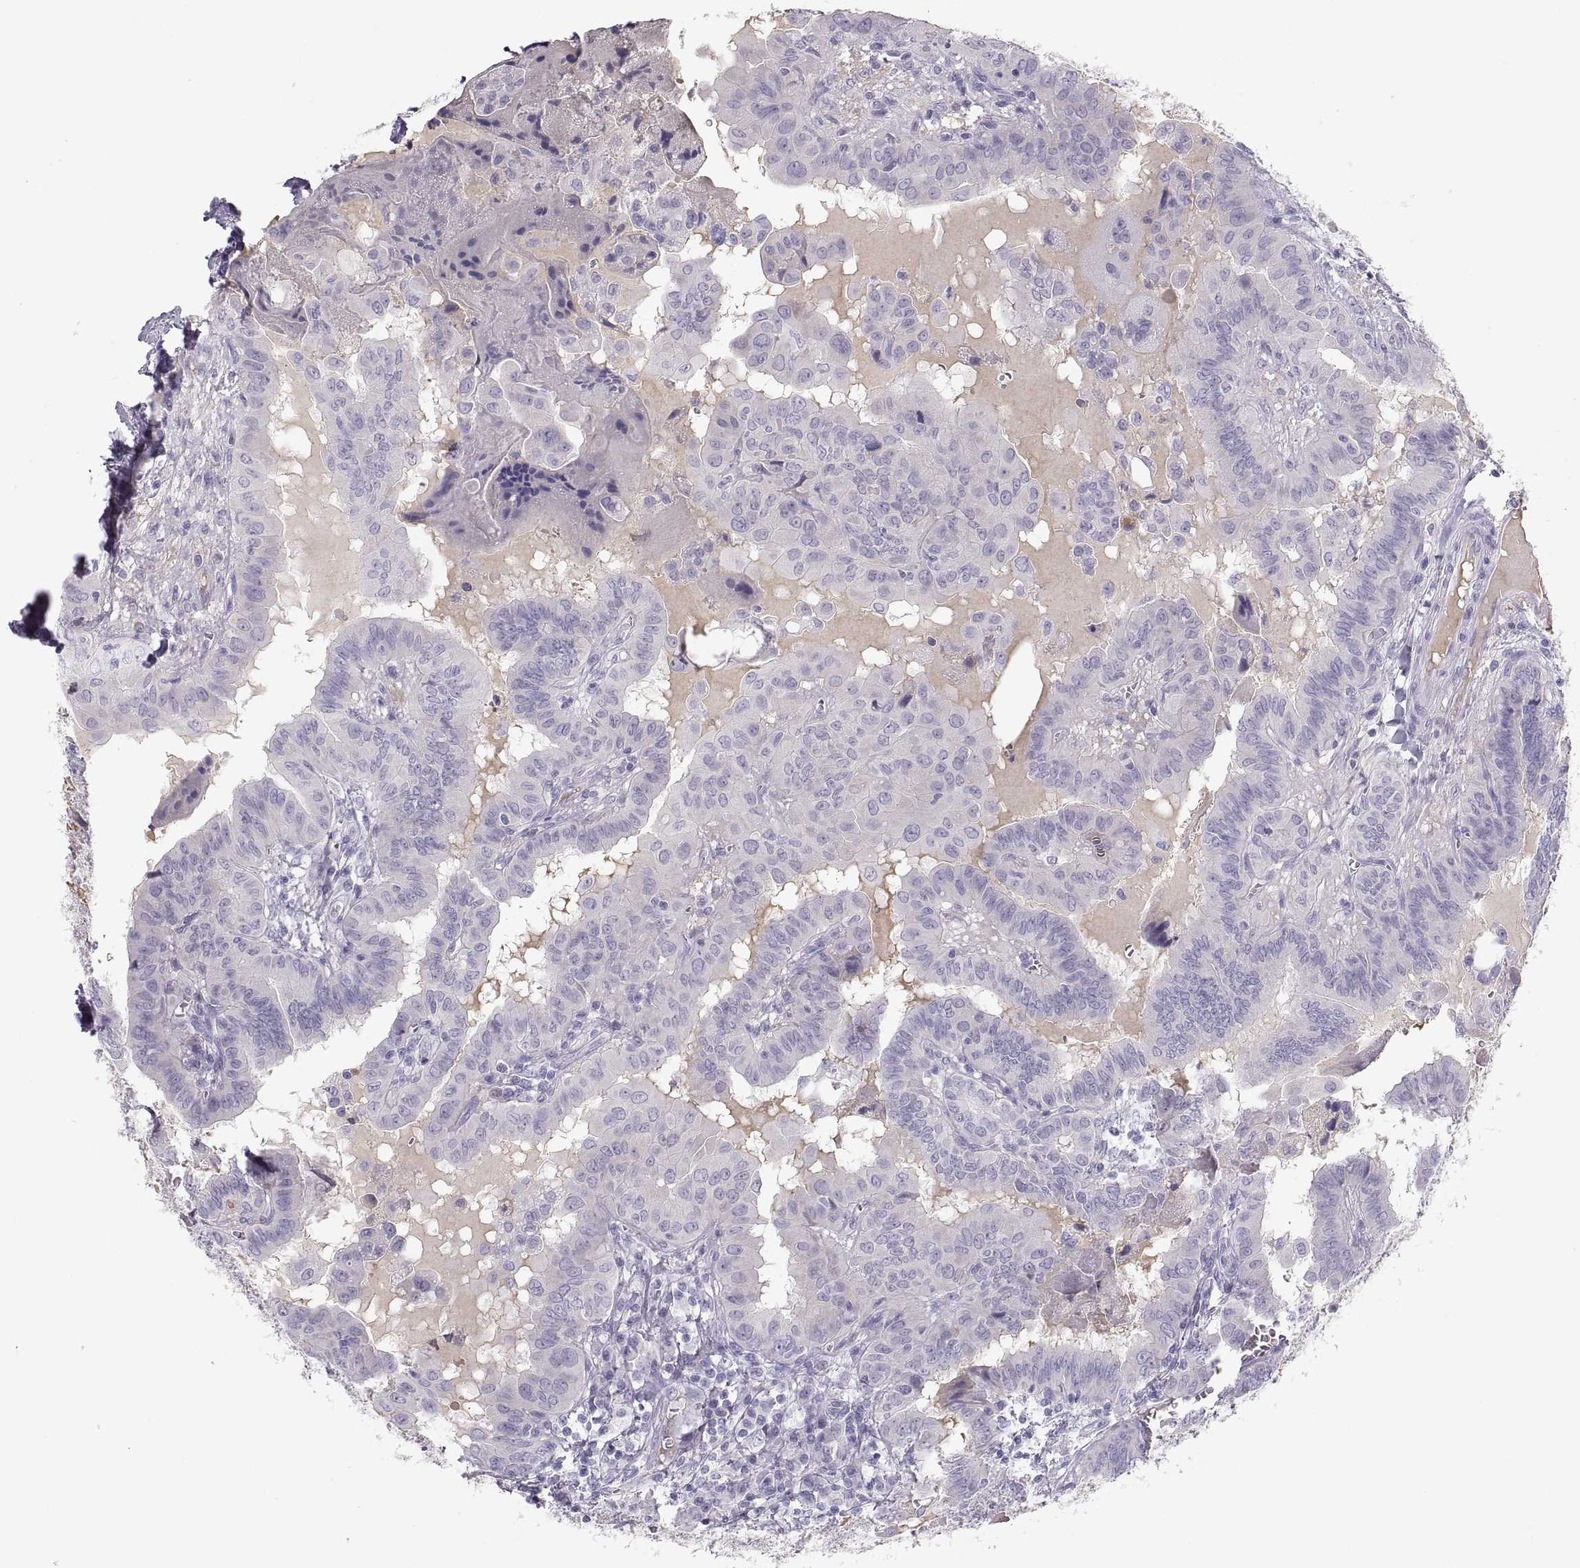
{"staining": {"intensity": "negative", "quantity": "none", "location": "none"}, "tissue": "thyroid cancer", "cell_type": "Tumor cells", "image_type": "cancer", "snomed": [{"axis": "morphology", "description": "Papillary adenocarcinoma, NOS"}, {"axis": "topography", "description": "Thyroid gland"}], "caption": "A histopathology image of human thyroid cancer is negative for staining in tumor cells.", "gene": "MAGEB2", "patient": {"sex": "female", "age": 37}}